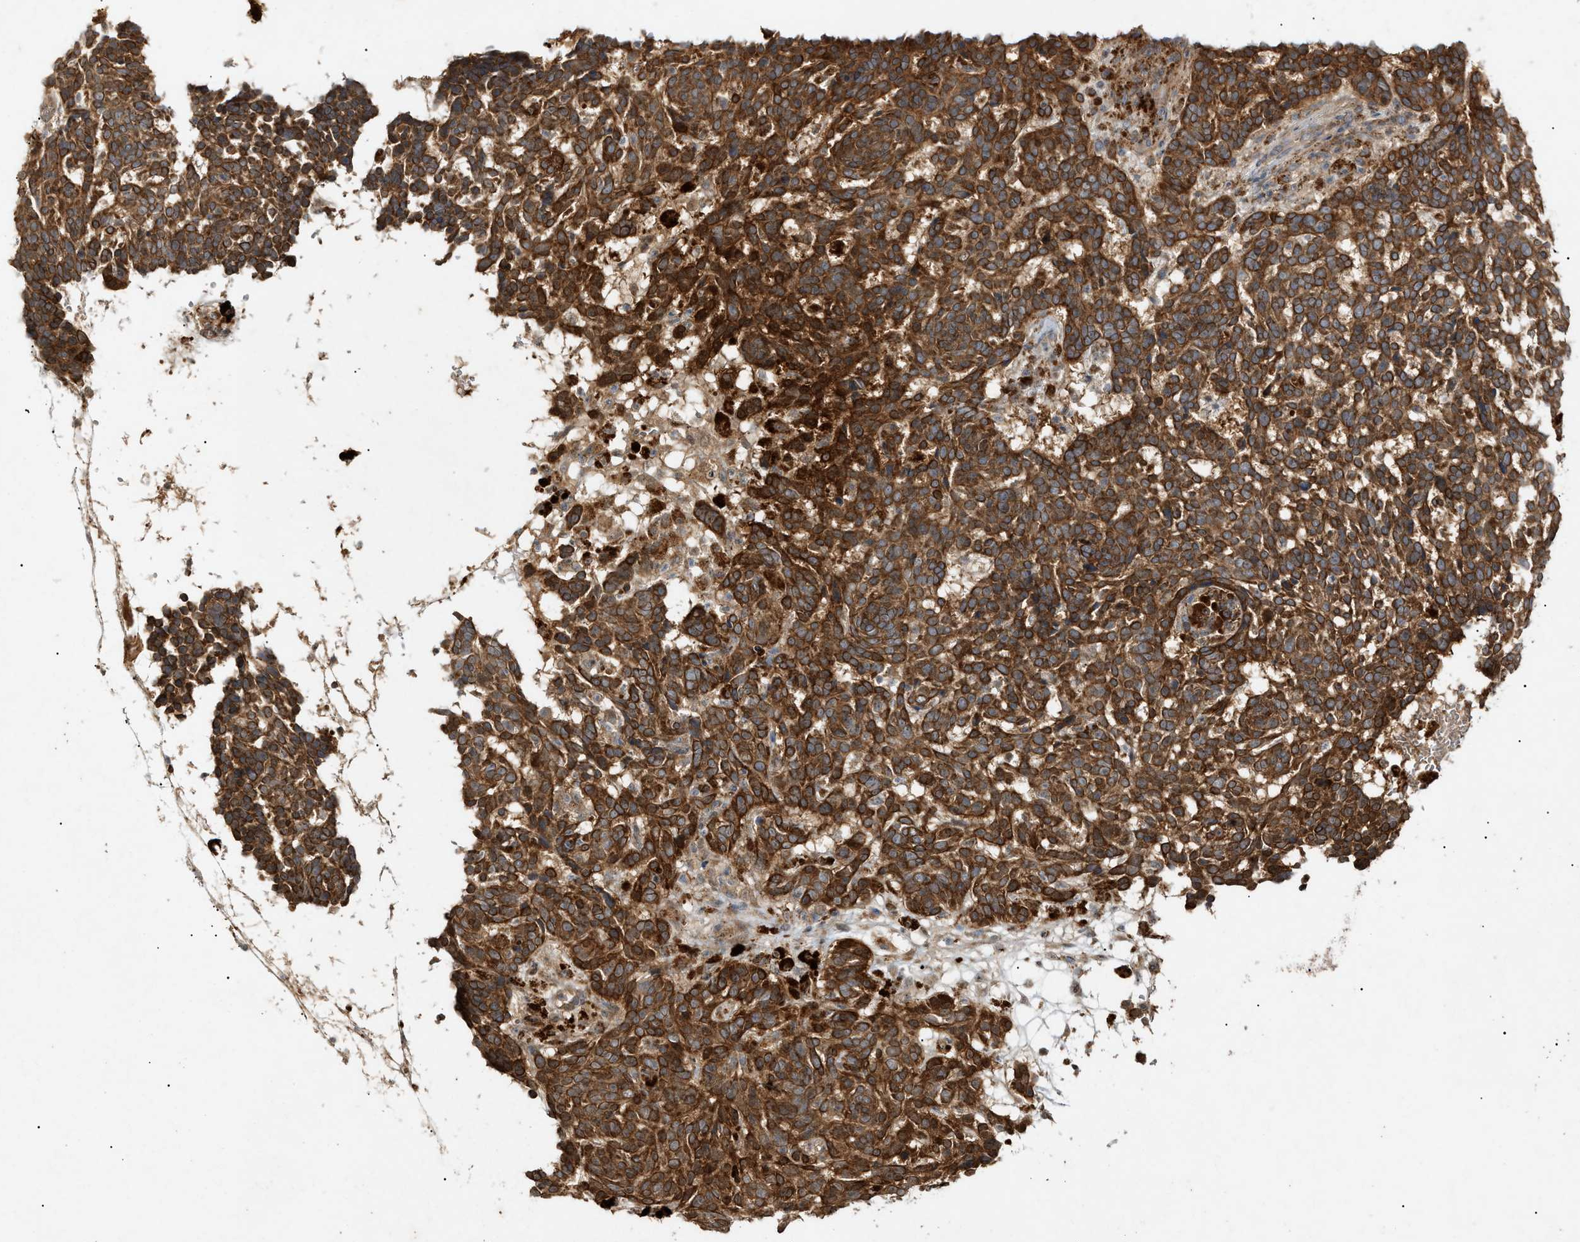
{"staining": {"intensity": "strong", "quantity": ">75%", "location": "cytoplasmic/membranous"}, "tissue": "skin cancer", "cell_type": "Tumor cells", "image_type": "cancer", "snomed": [{"axis": "morphology", "description": "Basal cell carcinoma"}, {"axis": "topography", "description": "Skin"}], "caption": "This is an image of immunohistochemistry (IHC) staining of basal cell carcinoma (skin), which shows strong expression in the cytoplasmic/membranous of tumor cells.", "gene": "MTCH1", "patient": {"sex": "male", "age": 85}}